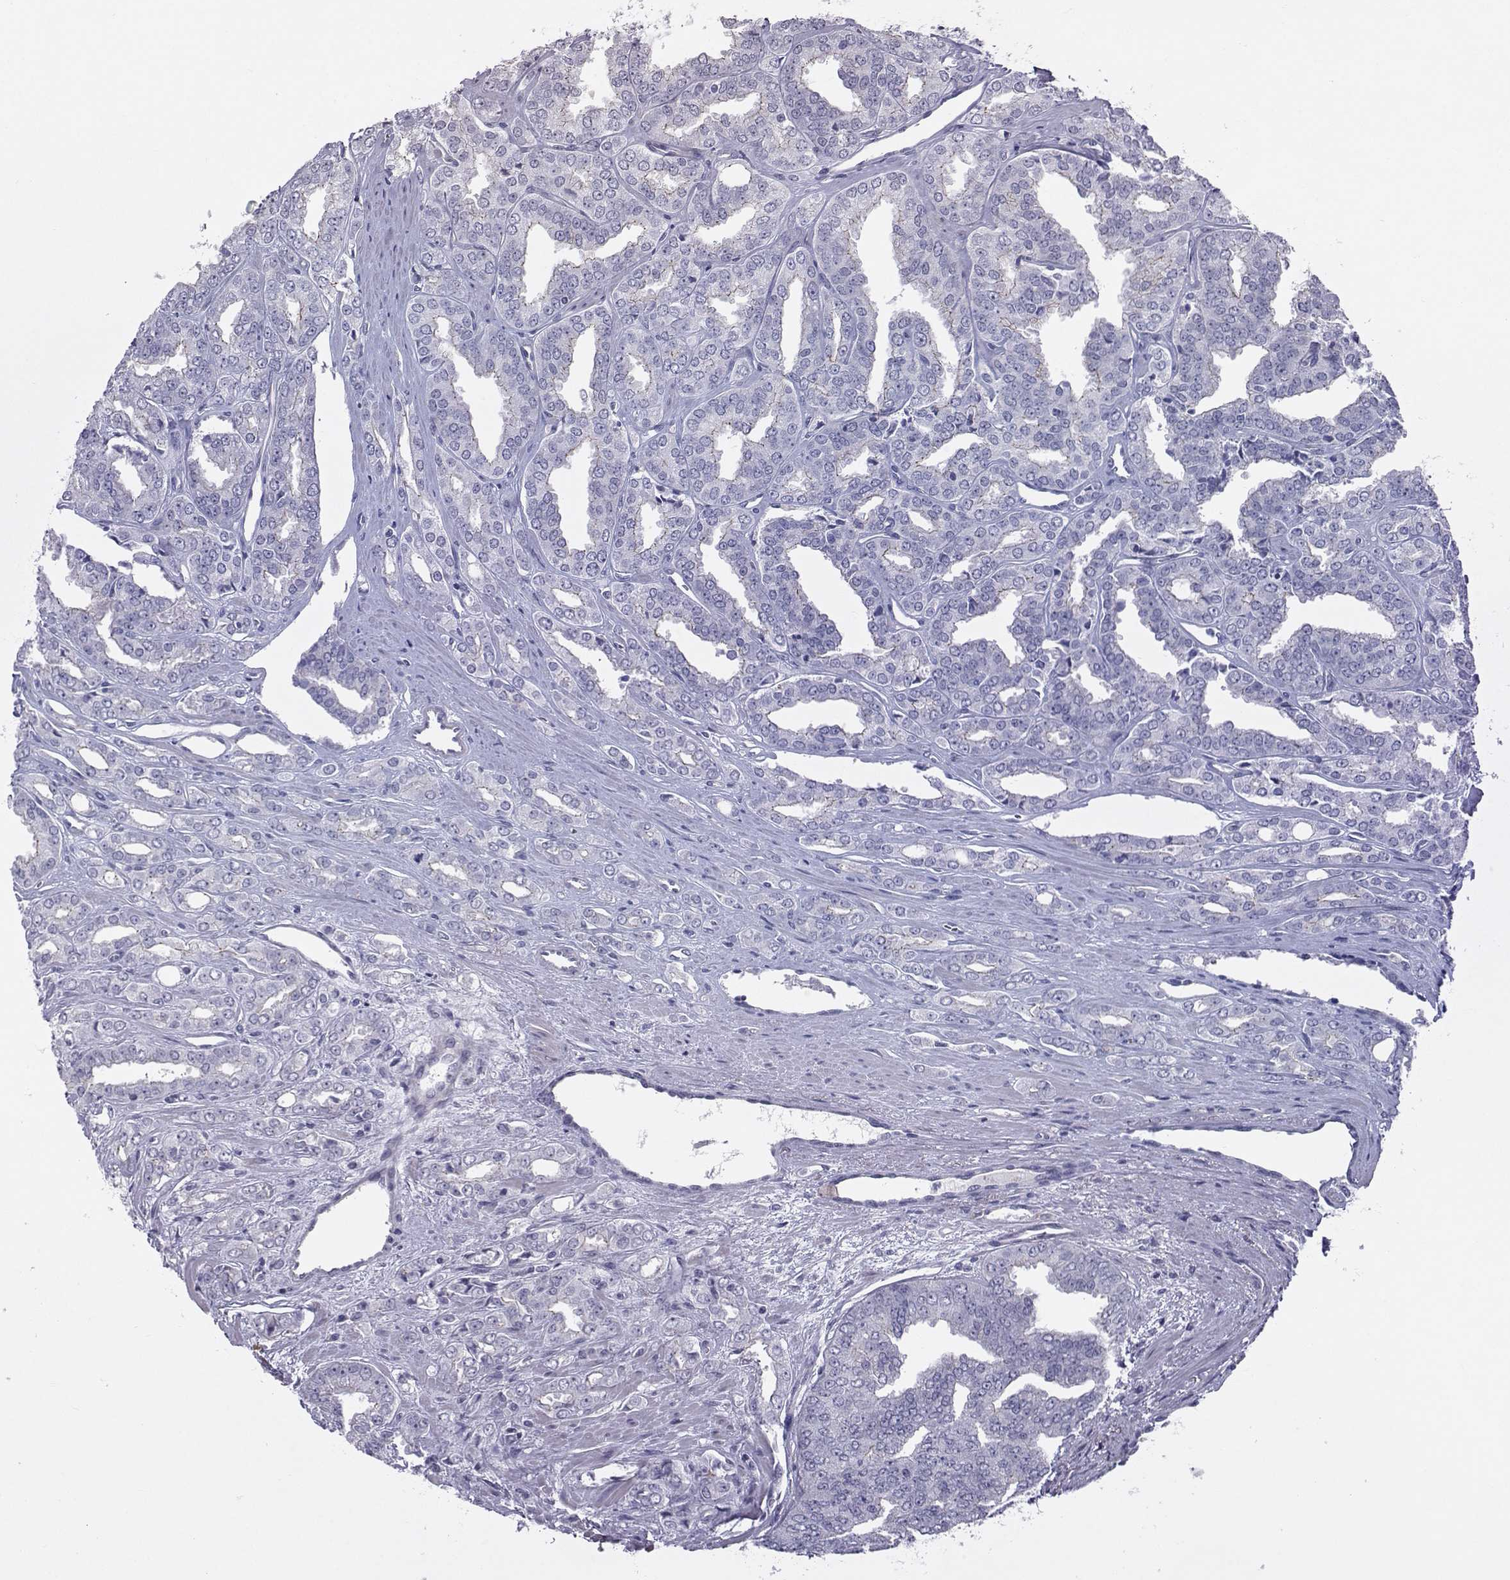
{"staining": {"intensity": "negative", "quantity": "none", "location": "none"}, "tissue": "prostate cancer", "cell_type": "Tumor cells", "image_type": "cancer", "snomed": [{"axis": "morphology", "description": "Adenocarcinoma, NOS"}, {"axis": "morphology", "description": "Adenocarcinoma, High grade"}, {"axis": "topography", "description": "Prostate"}], "caption": "DAB immunohistochemical staining of human prostate cancer exhibits no significant positivity in tumor cells.", "gene": "MAST1", "patient": {"sex": "male", "age": 70}}